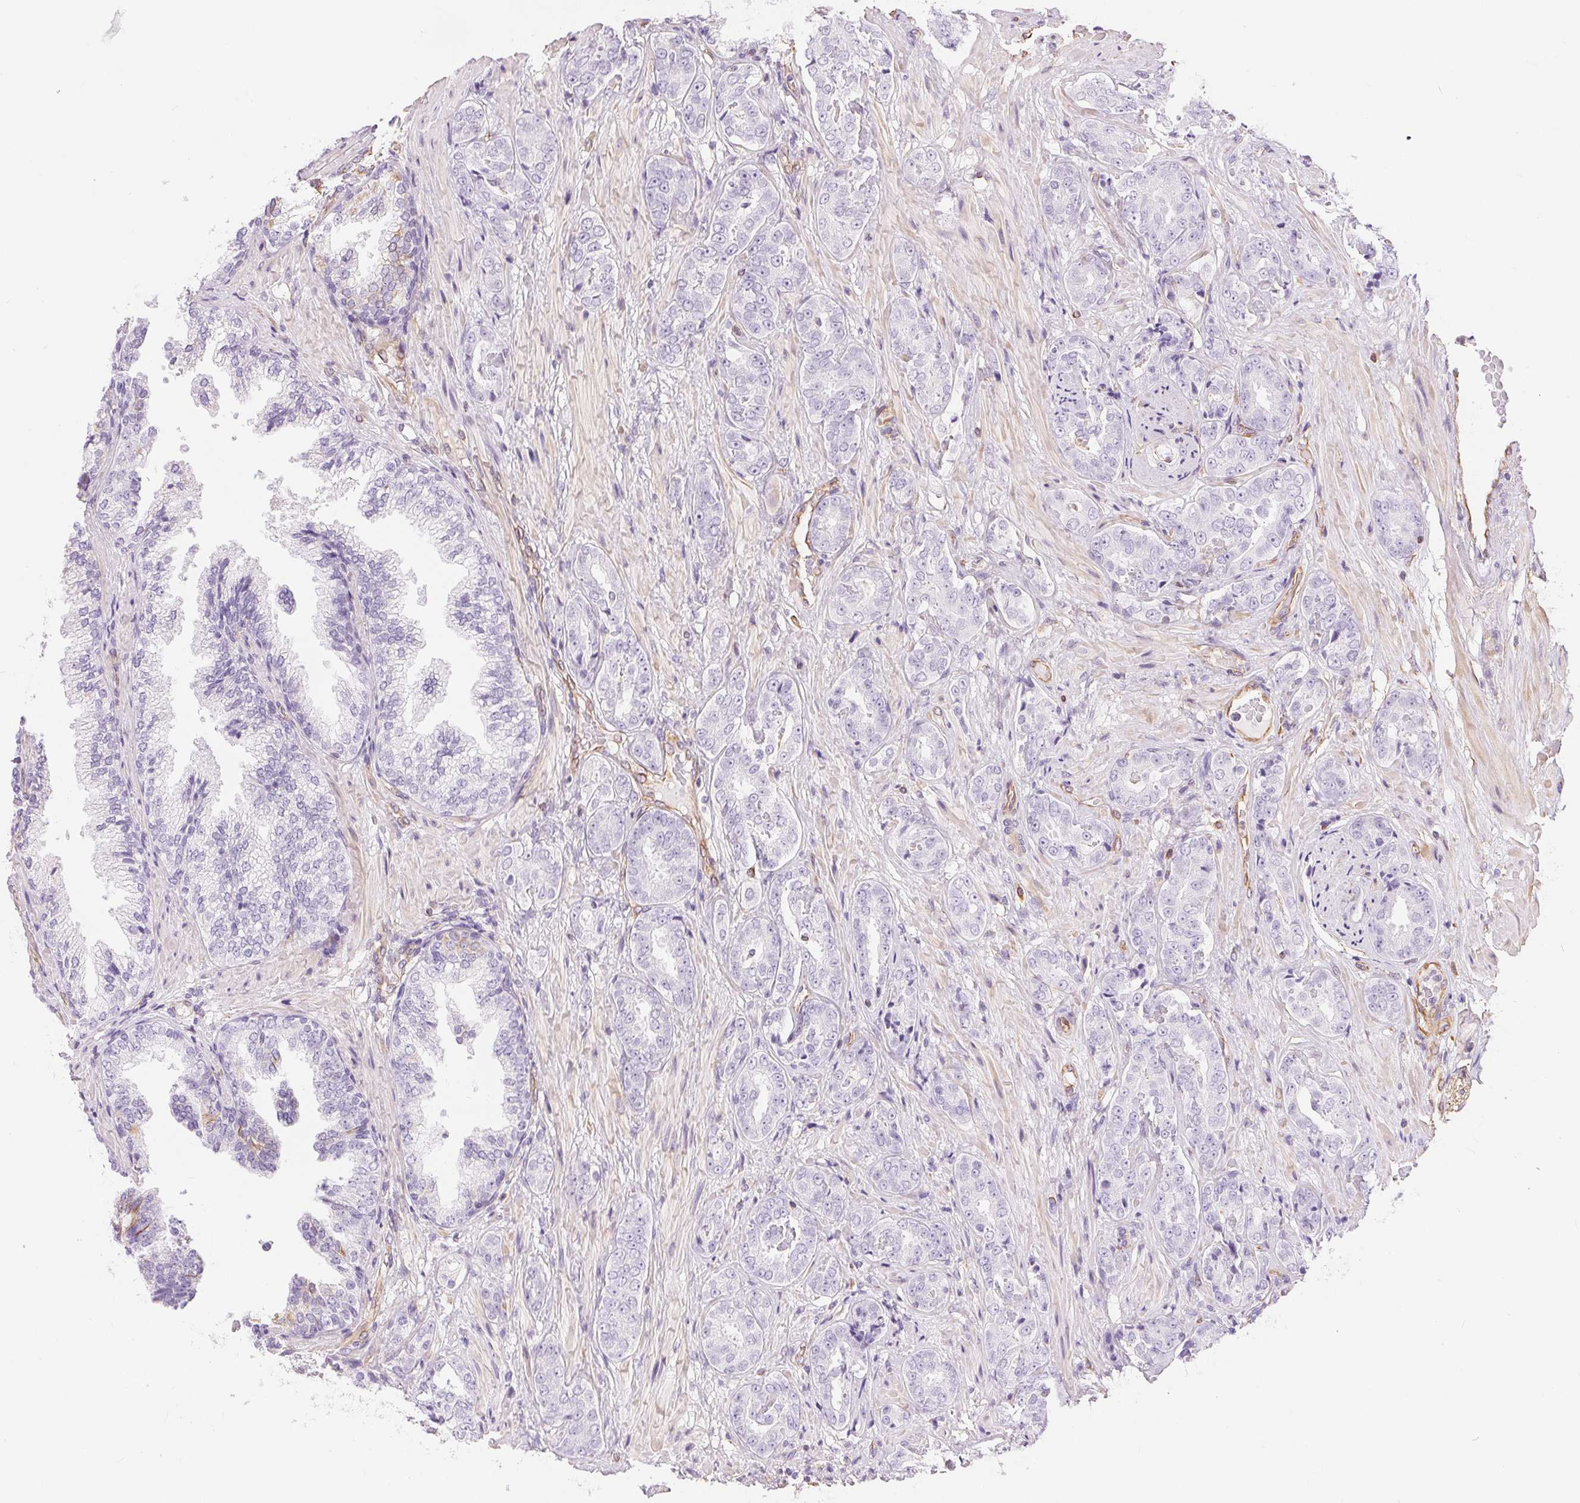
{"staining": {"intensity": "negative", "quantity": "none", "location": "none"}, "tissue": "prostate cancer", "cell_type": "Tumor cells", "image_type": "cancer", "snomed": [{"axis": "morphology", "description": "Adenocarcinoma, High grade"}, {"axis": "topography", "description": "Prostate"}], "caption": "Immunohistochemical staining of human prostate cancer exhibits no significant positivity in tumor cells. The staining is performed using DAB brown chromogen with nuclei counter-stained in using hematoxylin.", "gene": "GFAP", "patient": {"sex": "male", "age": 71}}